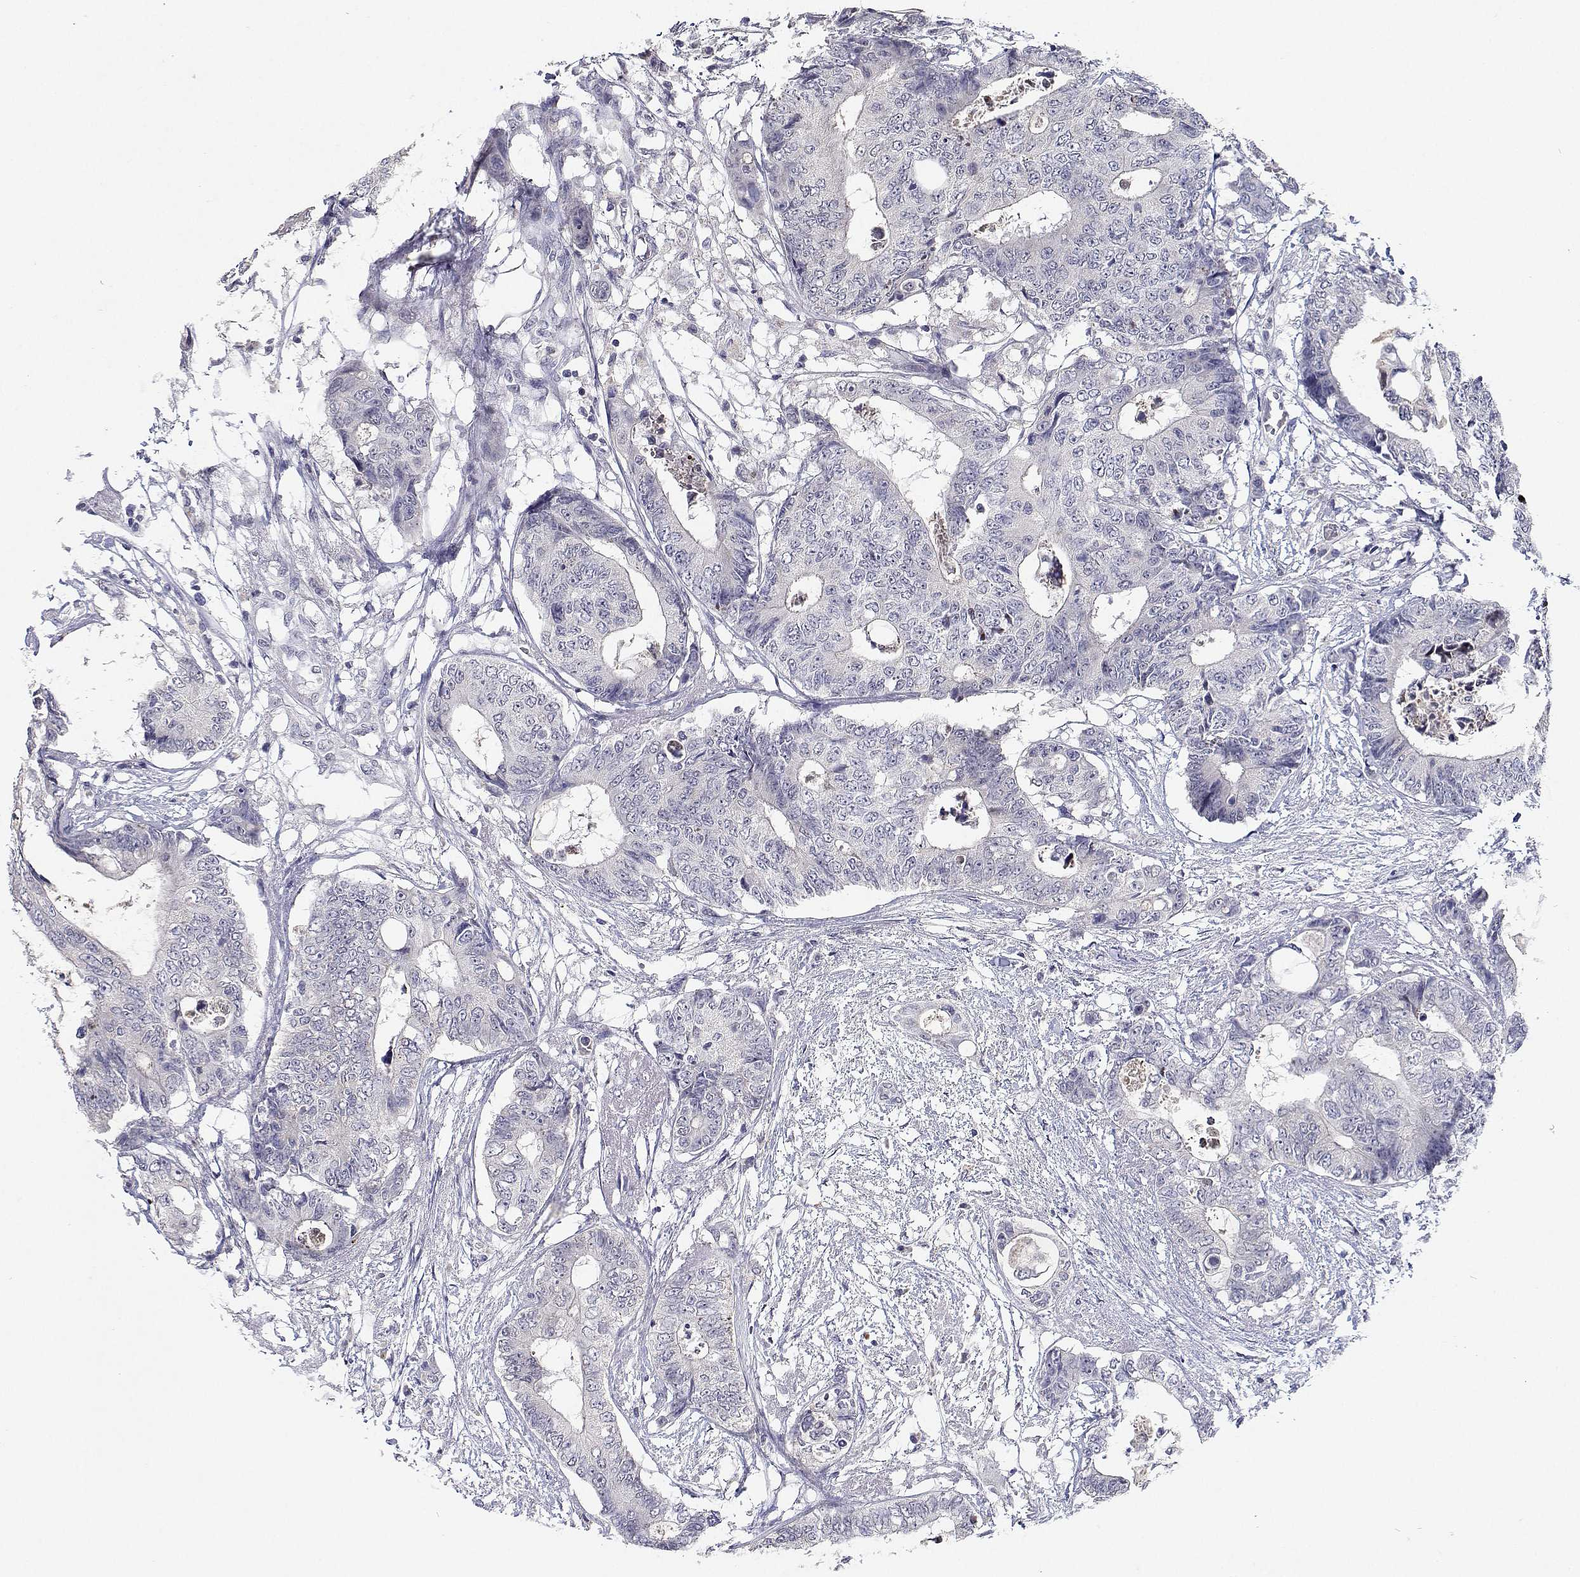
{"staining": {"intensity": "negative", "quantity": "none", "location": "none"}, "tissue": "colorectal cancer", "cell_type": "Tumor cells", "image_type": "cancer", "snomed": [{"axis": "morphology", "description": "Adenocarcinoma, NOS"}, {"axis": "topography", "description": "Colon"}], "caption": "Histopathology image shows no significant protein expression in tumor cells of colorectal cancer (adenocarcinoma).", "gene": "RBPJL", "patient": {"sex": "female", "age": 48}}